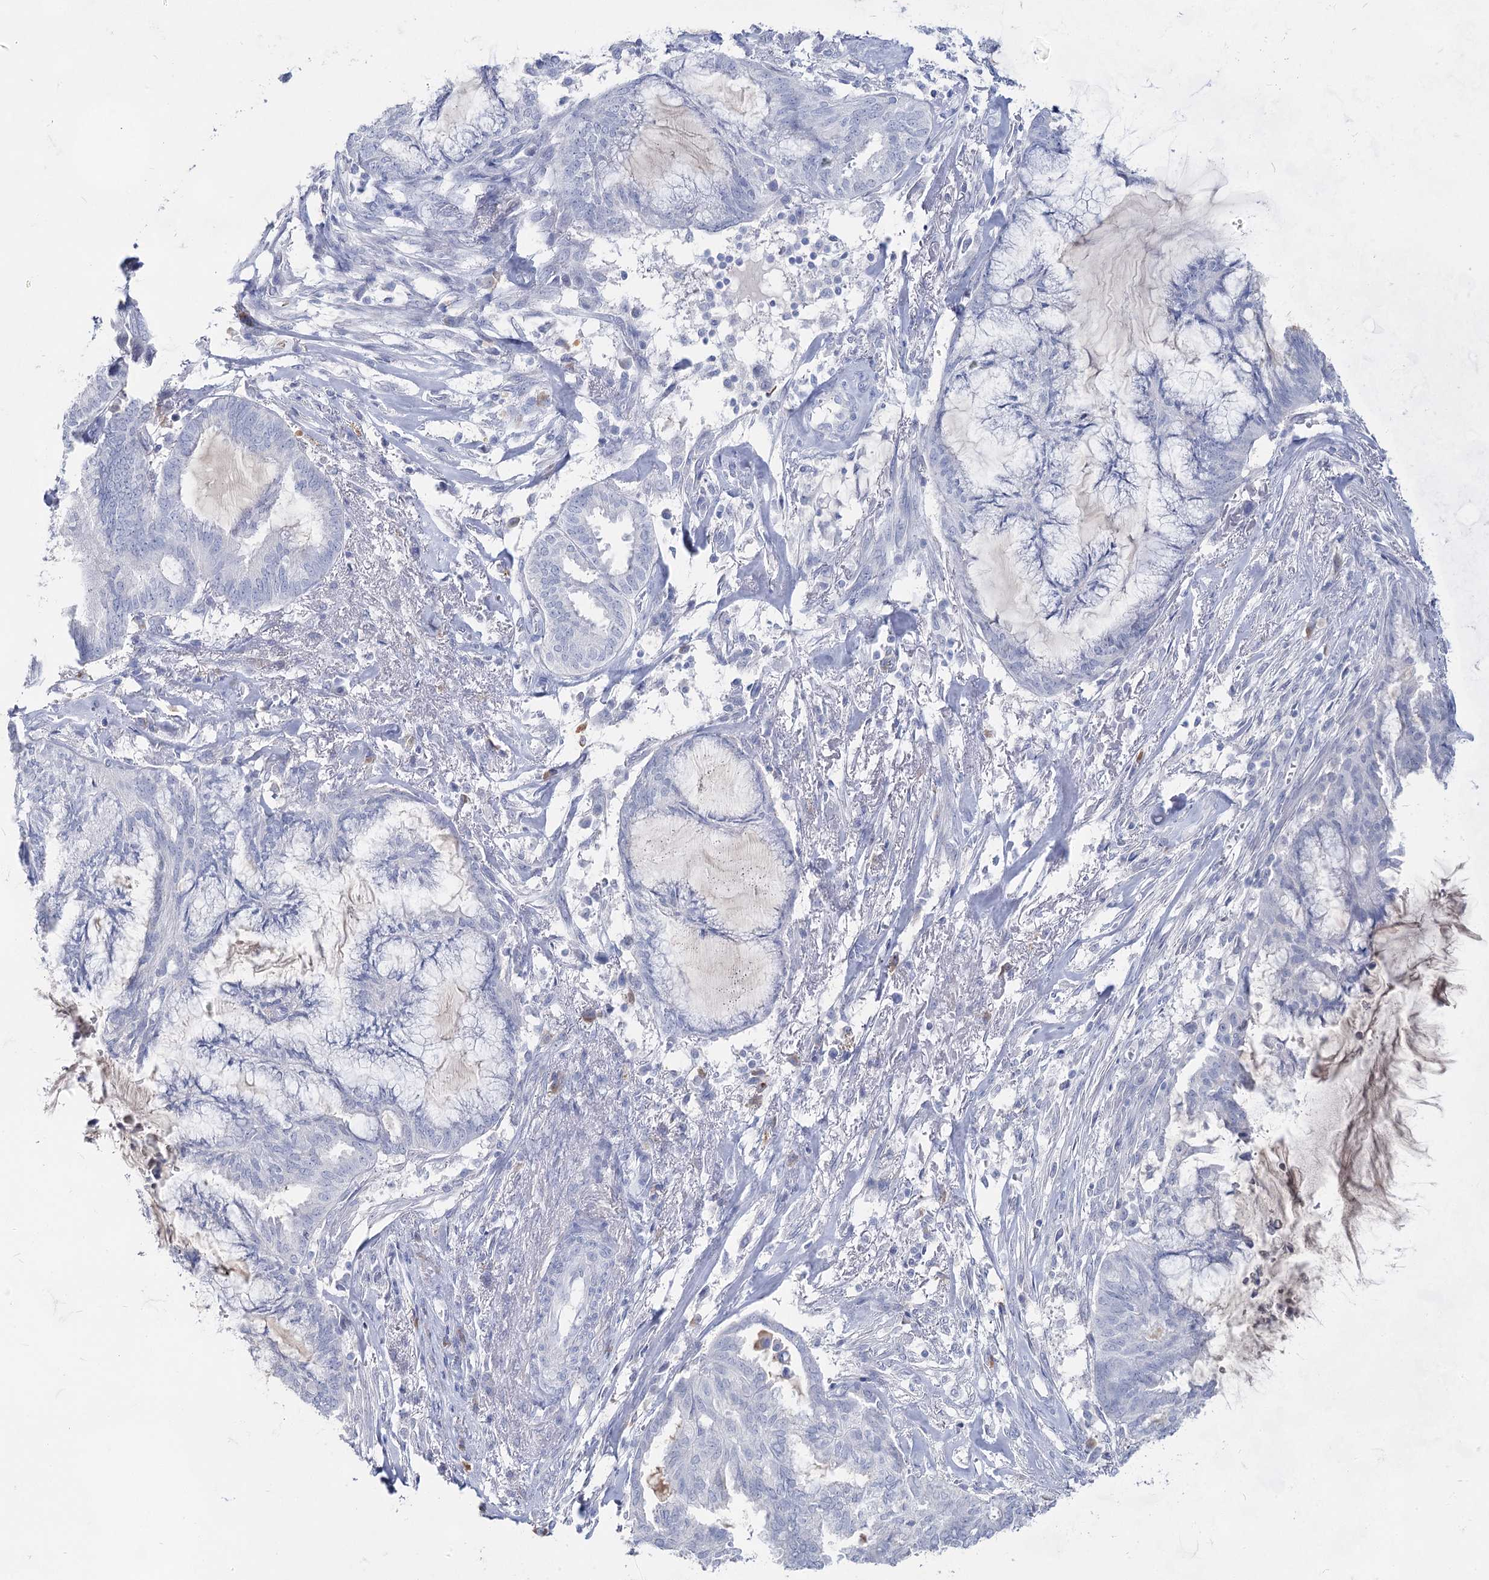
{"staining": {"intensity": "negative", "quantity": "none", "location": "none"}, "tissue": "endometrial cancer", "cell_type": "Tumor cells", "image_type": "cancer", "snomed": [{"axis": "morphology", "description": "Adenocarcinoma, NOS"}, {"axis": "topography", "description": "Endometrium"}], "caption": "Image shows no protein positivity in tumor cells of adenocarcinoma (endometrial) tissue.", "gene": "ACRV1", "patient": {"sex": "female", "age": 86}}